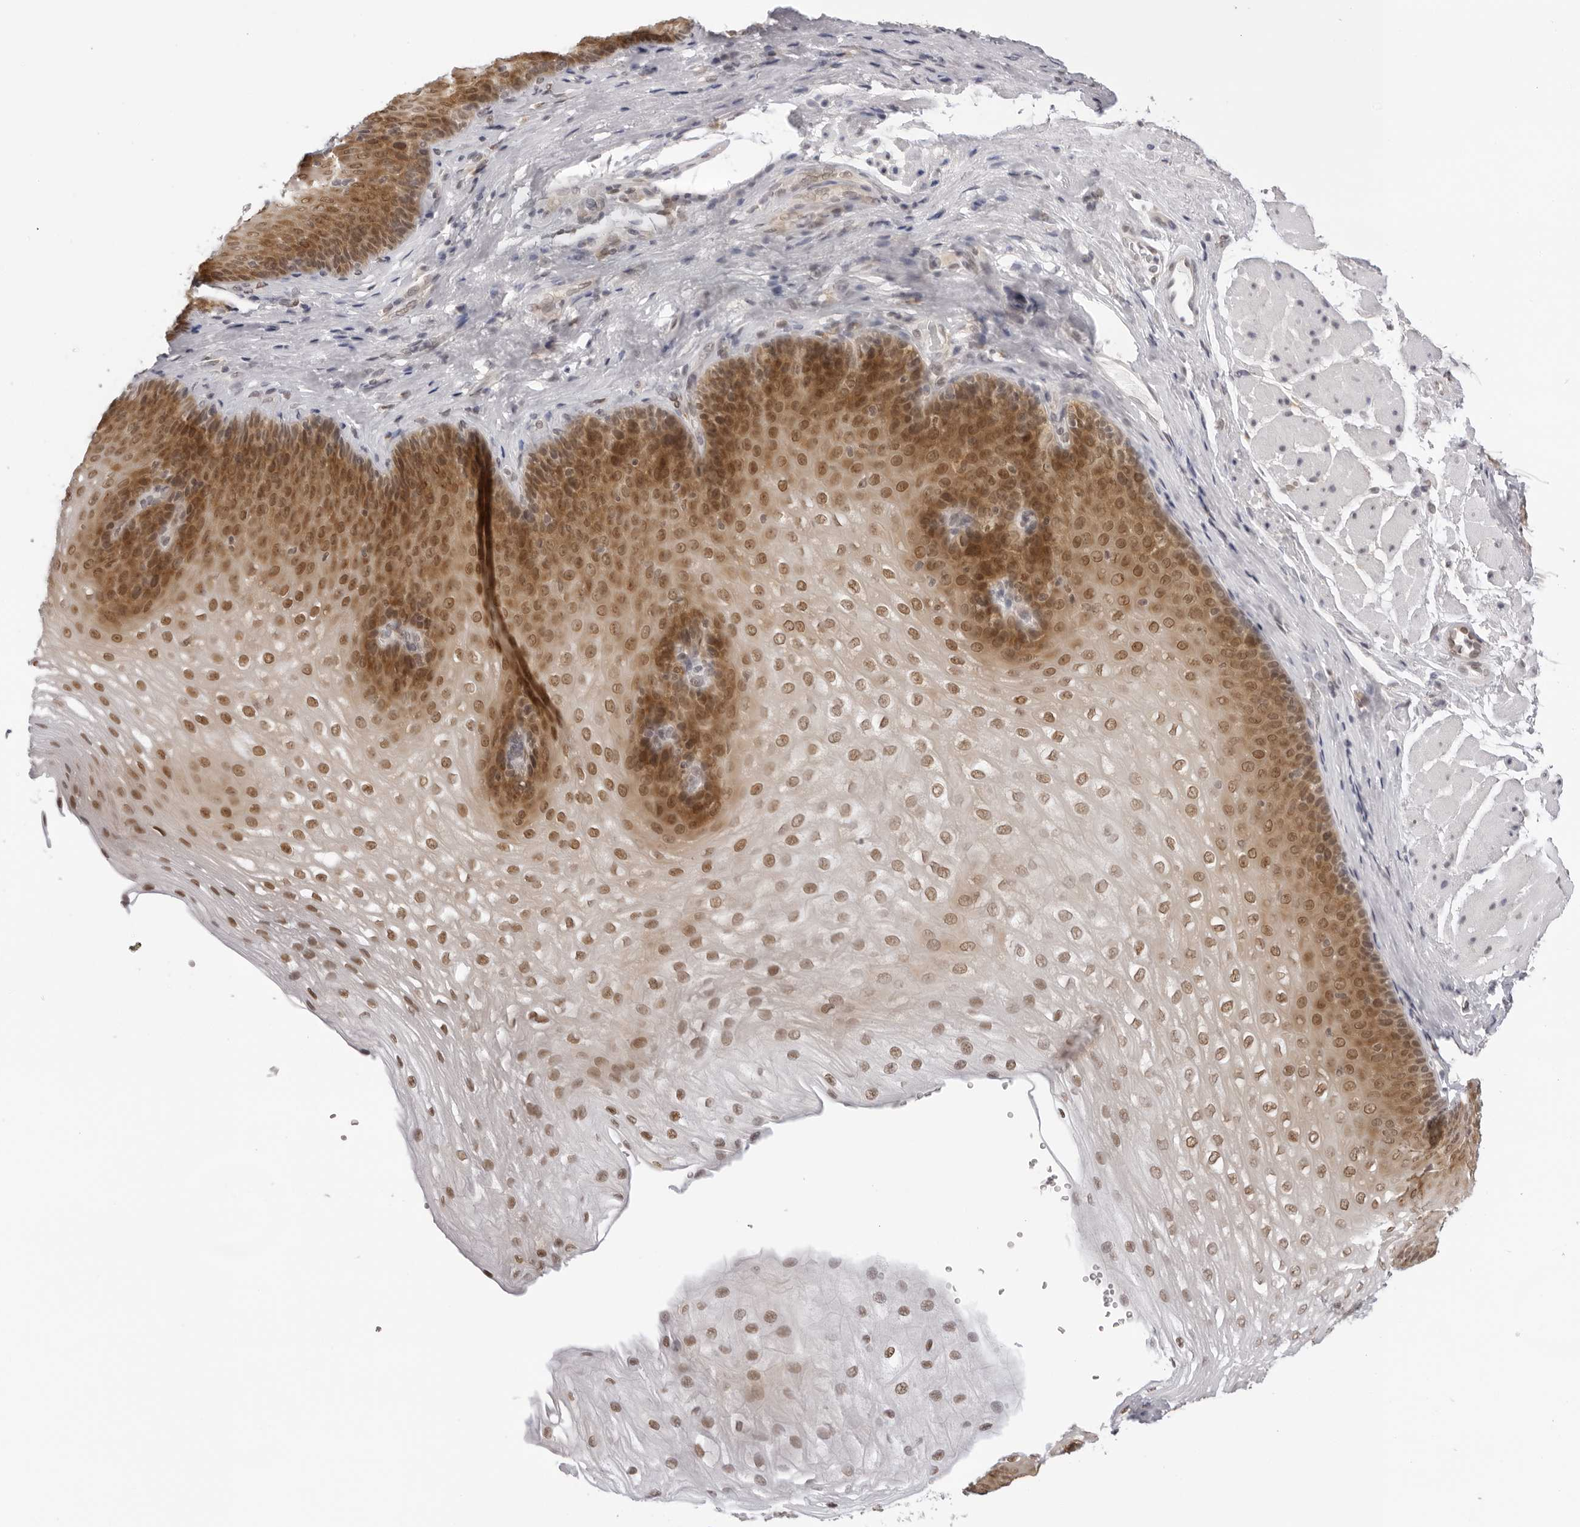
{"staining": {"intensity": "moderate", "quantity": ">75%", "location": "cytoplasmic/membranous,nuclear"}, "tissue": "esophagus", "cell_type": "Squamous epithelial cells", "image_type": "normal", "snomed": [{"axis": "morphology", "description": "Normal tissue, NOS"}, {"axis": "topography", "description": "Esophagus"}], "caption": "DAB immunohistochemical staining of normal human esophagus displays moderate cytoplasmic/membranous,nuclear protein staining in approximately >75% of squamous epithelial cells. (DAB IHC, brown staining for protein, blue staining for nuclei).", "gene": "WDR77", "patient": {"sex": "female", "age": 66}}